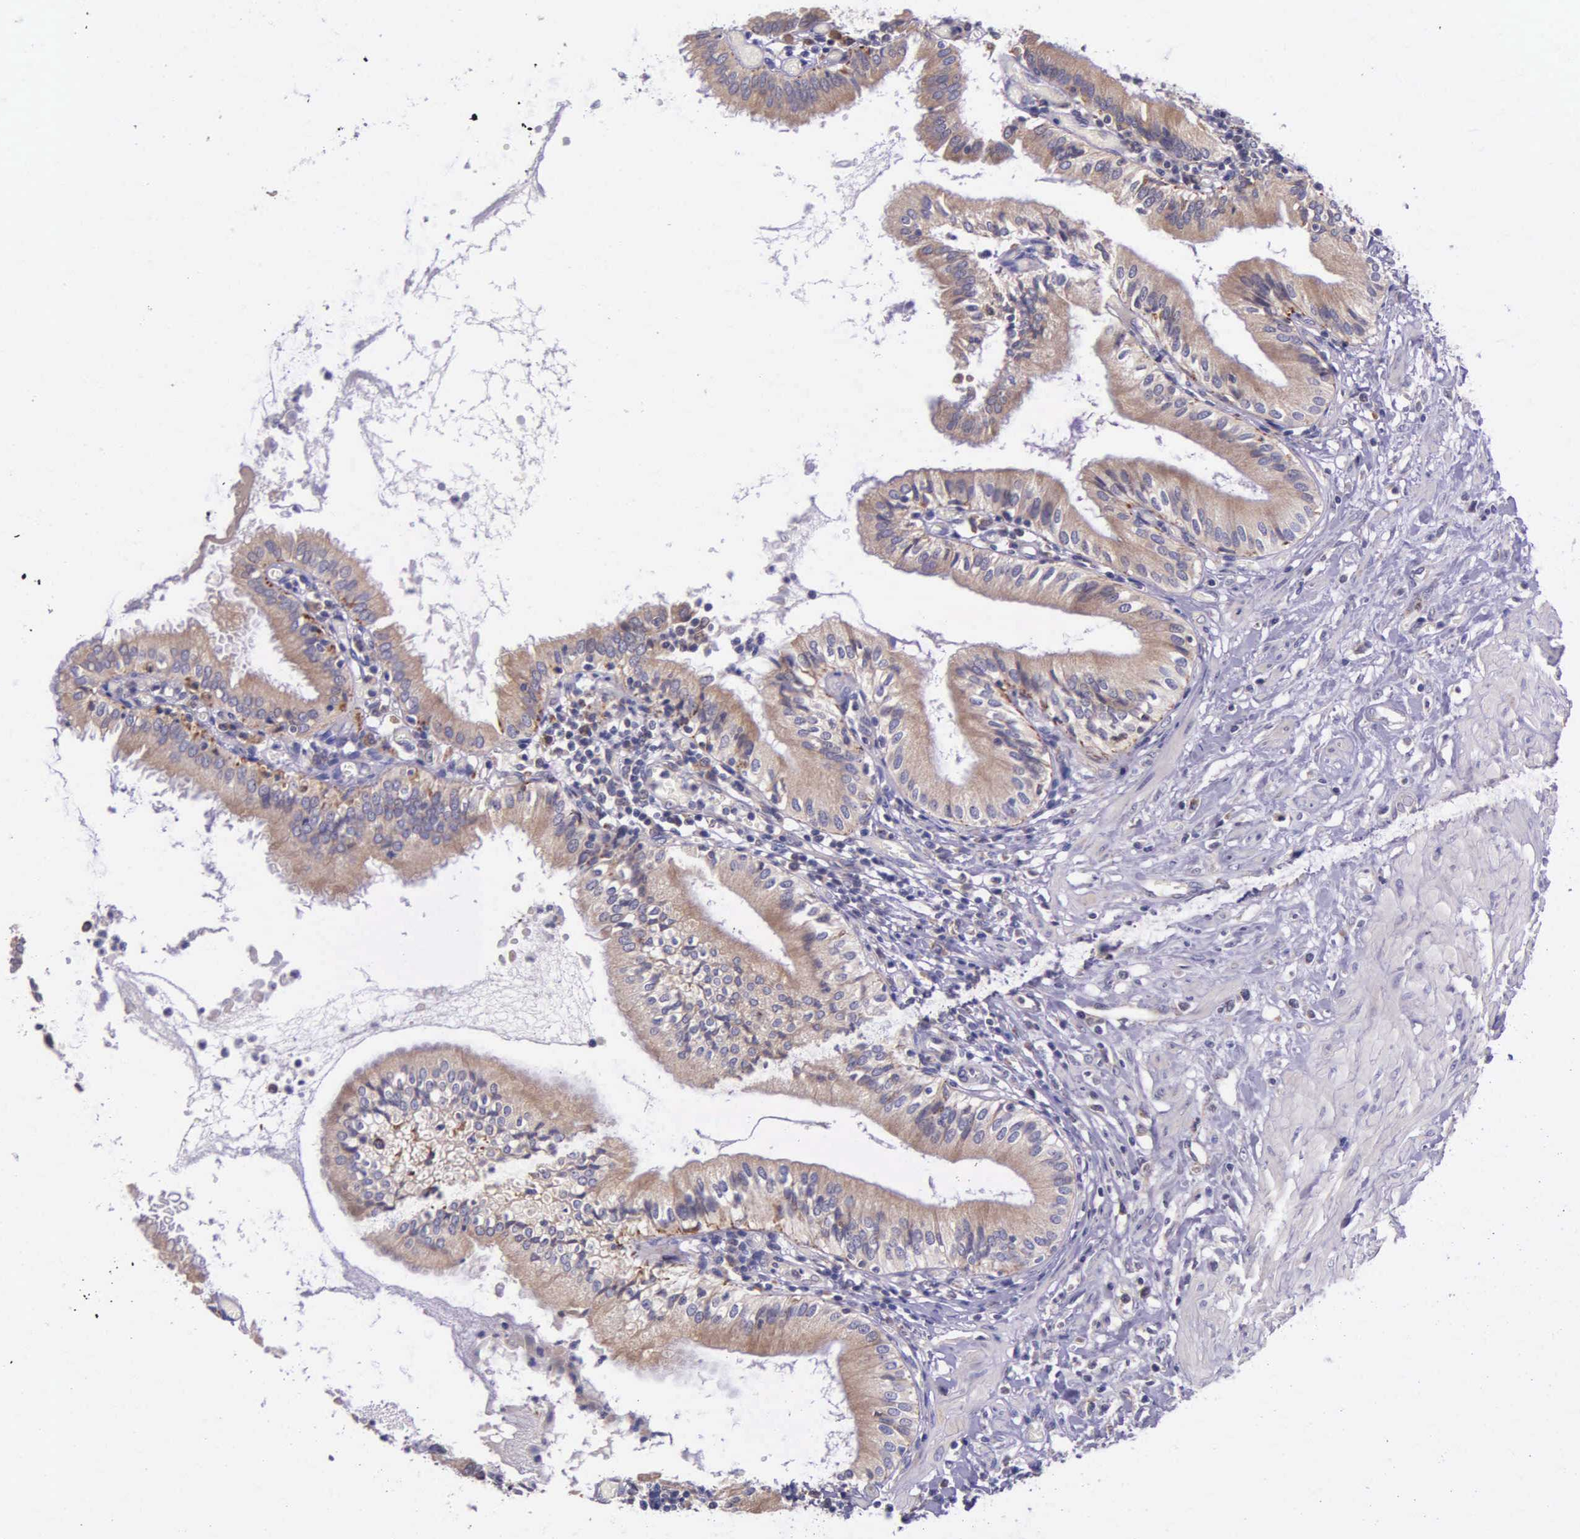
{"staining": {"intensity": "weak", "quantity": ">75%", "location": "cytoplasmic/membranous"}, "tissue": "gallbladder", "cell_type": "Glandular cells", "image_type": "normal", "snomed": [{"axis": "morphology", "description": "Normal tissue, NOS"}, {"axis": "topography", "description": "Gallbladder"}], "caption": "This is a photomicrograph of immunohistochemistry (IHC) staining of normal gallbladder, which shows weak expression in the cytoplasmic/membranous of glandular cells.", "gene": "NSDHL", "patient": {"sex": "male", "age": 58}}